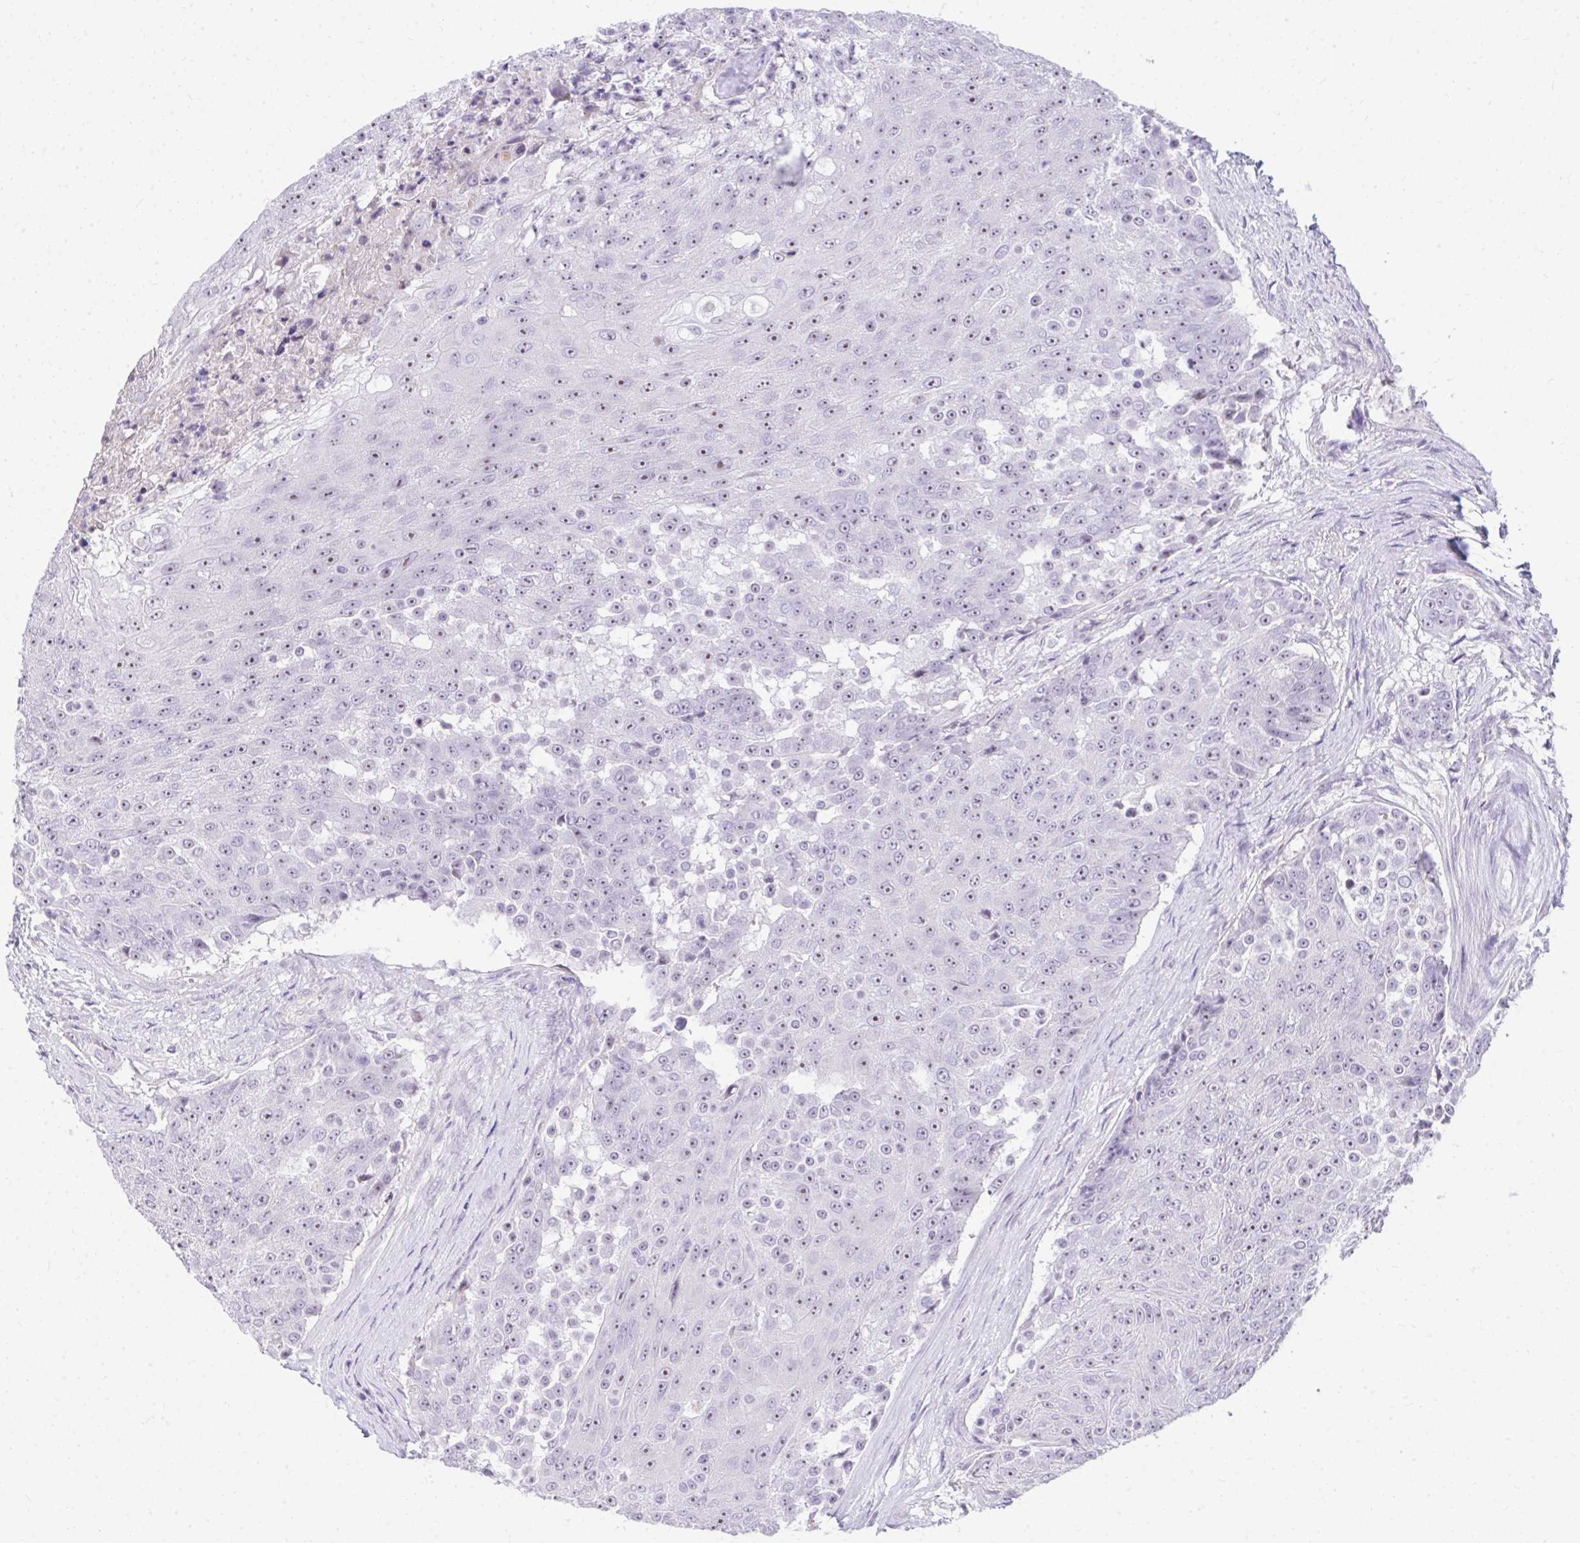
{"staining": {"intensity": "negative", "quantity": "none", "location": "none"}, "tissue": "urothelial cancer", "cell_type": "Tumor cells", "image_type": "cancer", "snomed": [{"axis": "morphology", "description": "Urothelial carcinoma, High grade"}, {"axis": "topography", "description": "Urinary bladder"}], "caption": "Human urothelial cancer stained for a protein using immunohistochemistry demonstrates no staining in tumor cells.", "gene": "EID3", "patient": {"sex": "female", "age": 63}}